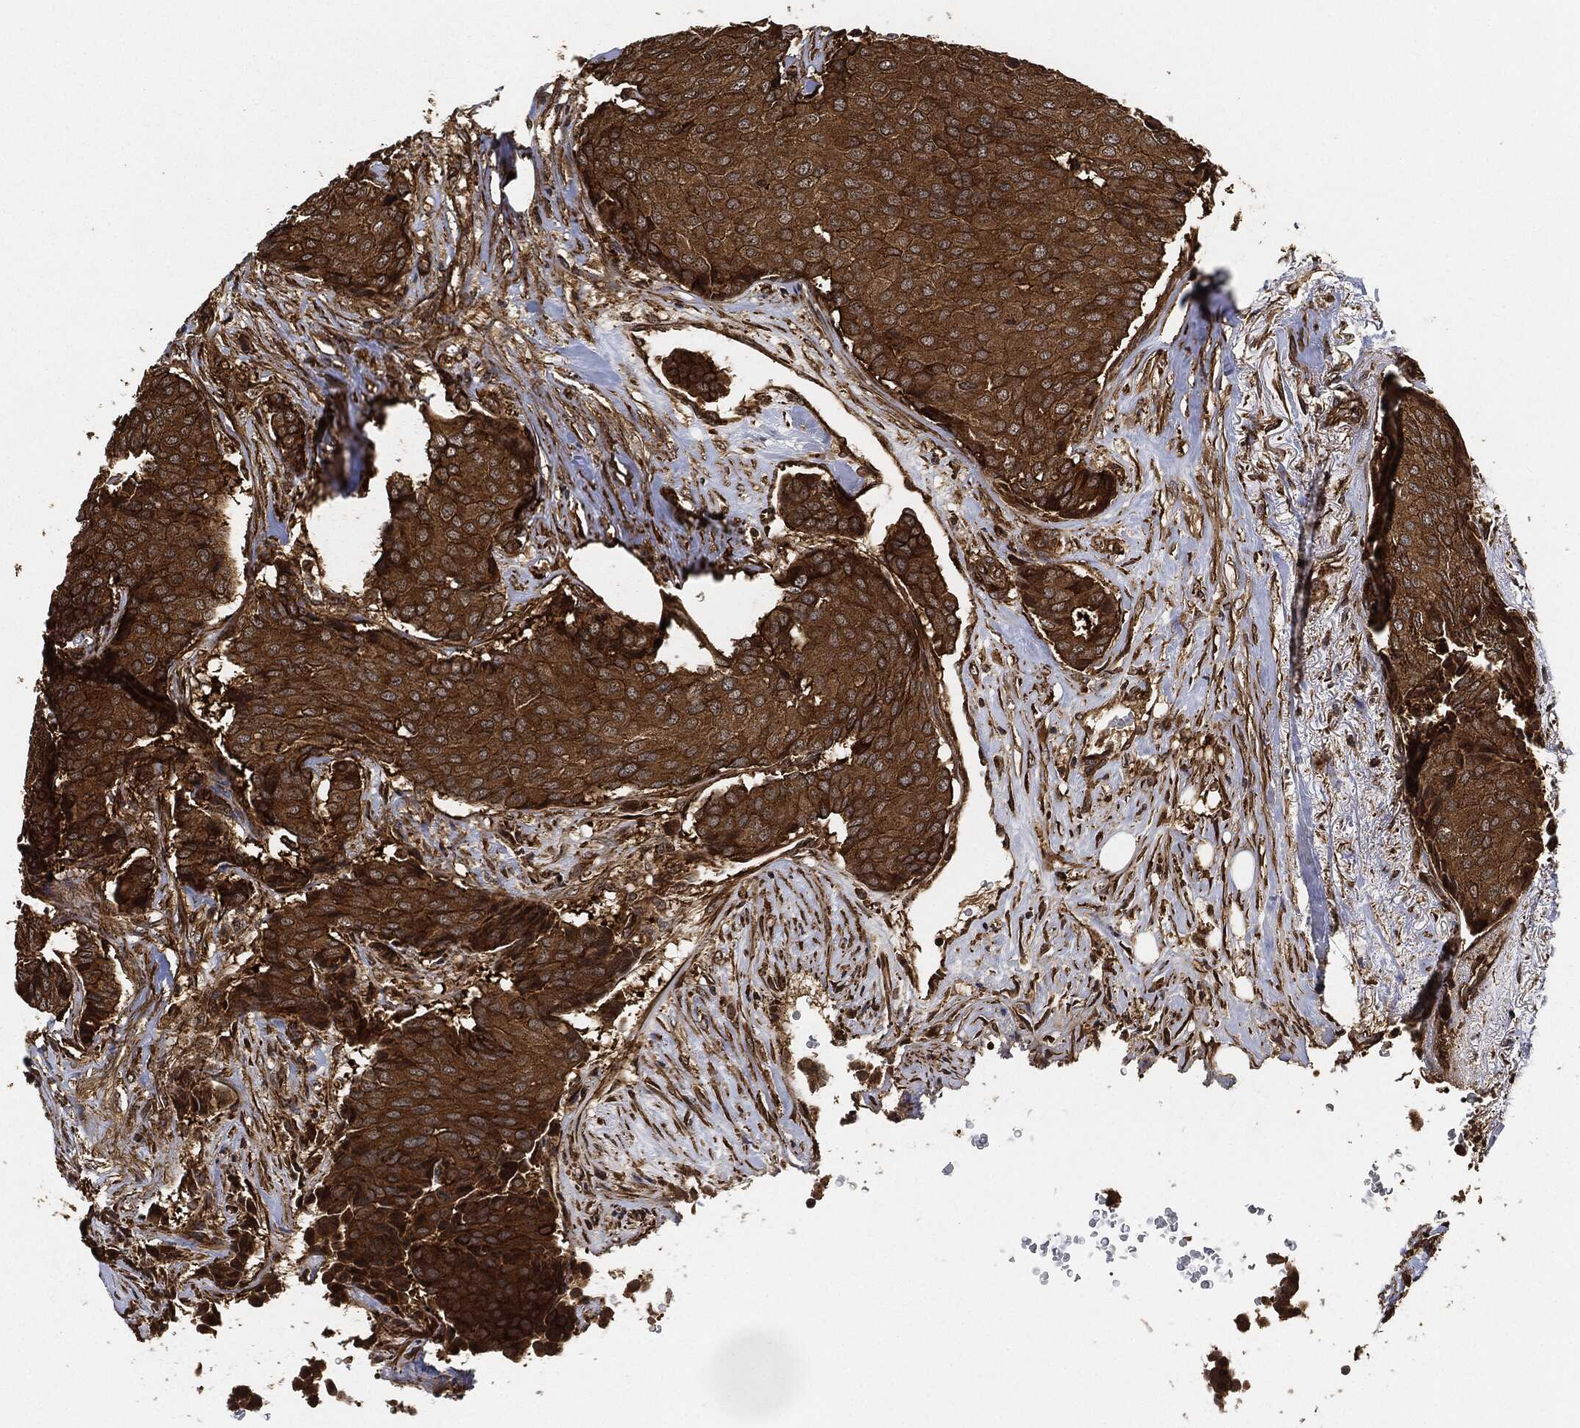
{"staining": {"intensity": "strong", "quantity": ">75%", "location": "cytoplasmic/membranous"}, "tissue": "breast cancer", "cell_type": "Tumor cells", "image_type": "cancer", "snomed": [{"axis": "morphology", "description": "Duct carcinoma"}, {"axis": "topography", "description": "Breast"}], "caption": "Invasive ductal carcinoma (breast) stained with IHC exhibits strong cytoplasmic/membranous expression in about >75% of tumor cells. The staining was performed using DAB, with brown indicating positive protein expression. Nuclei are stained blue with hematoxylin.", "gene": "CEP290", "patient": {"sex": "female", "age": 75}}